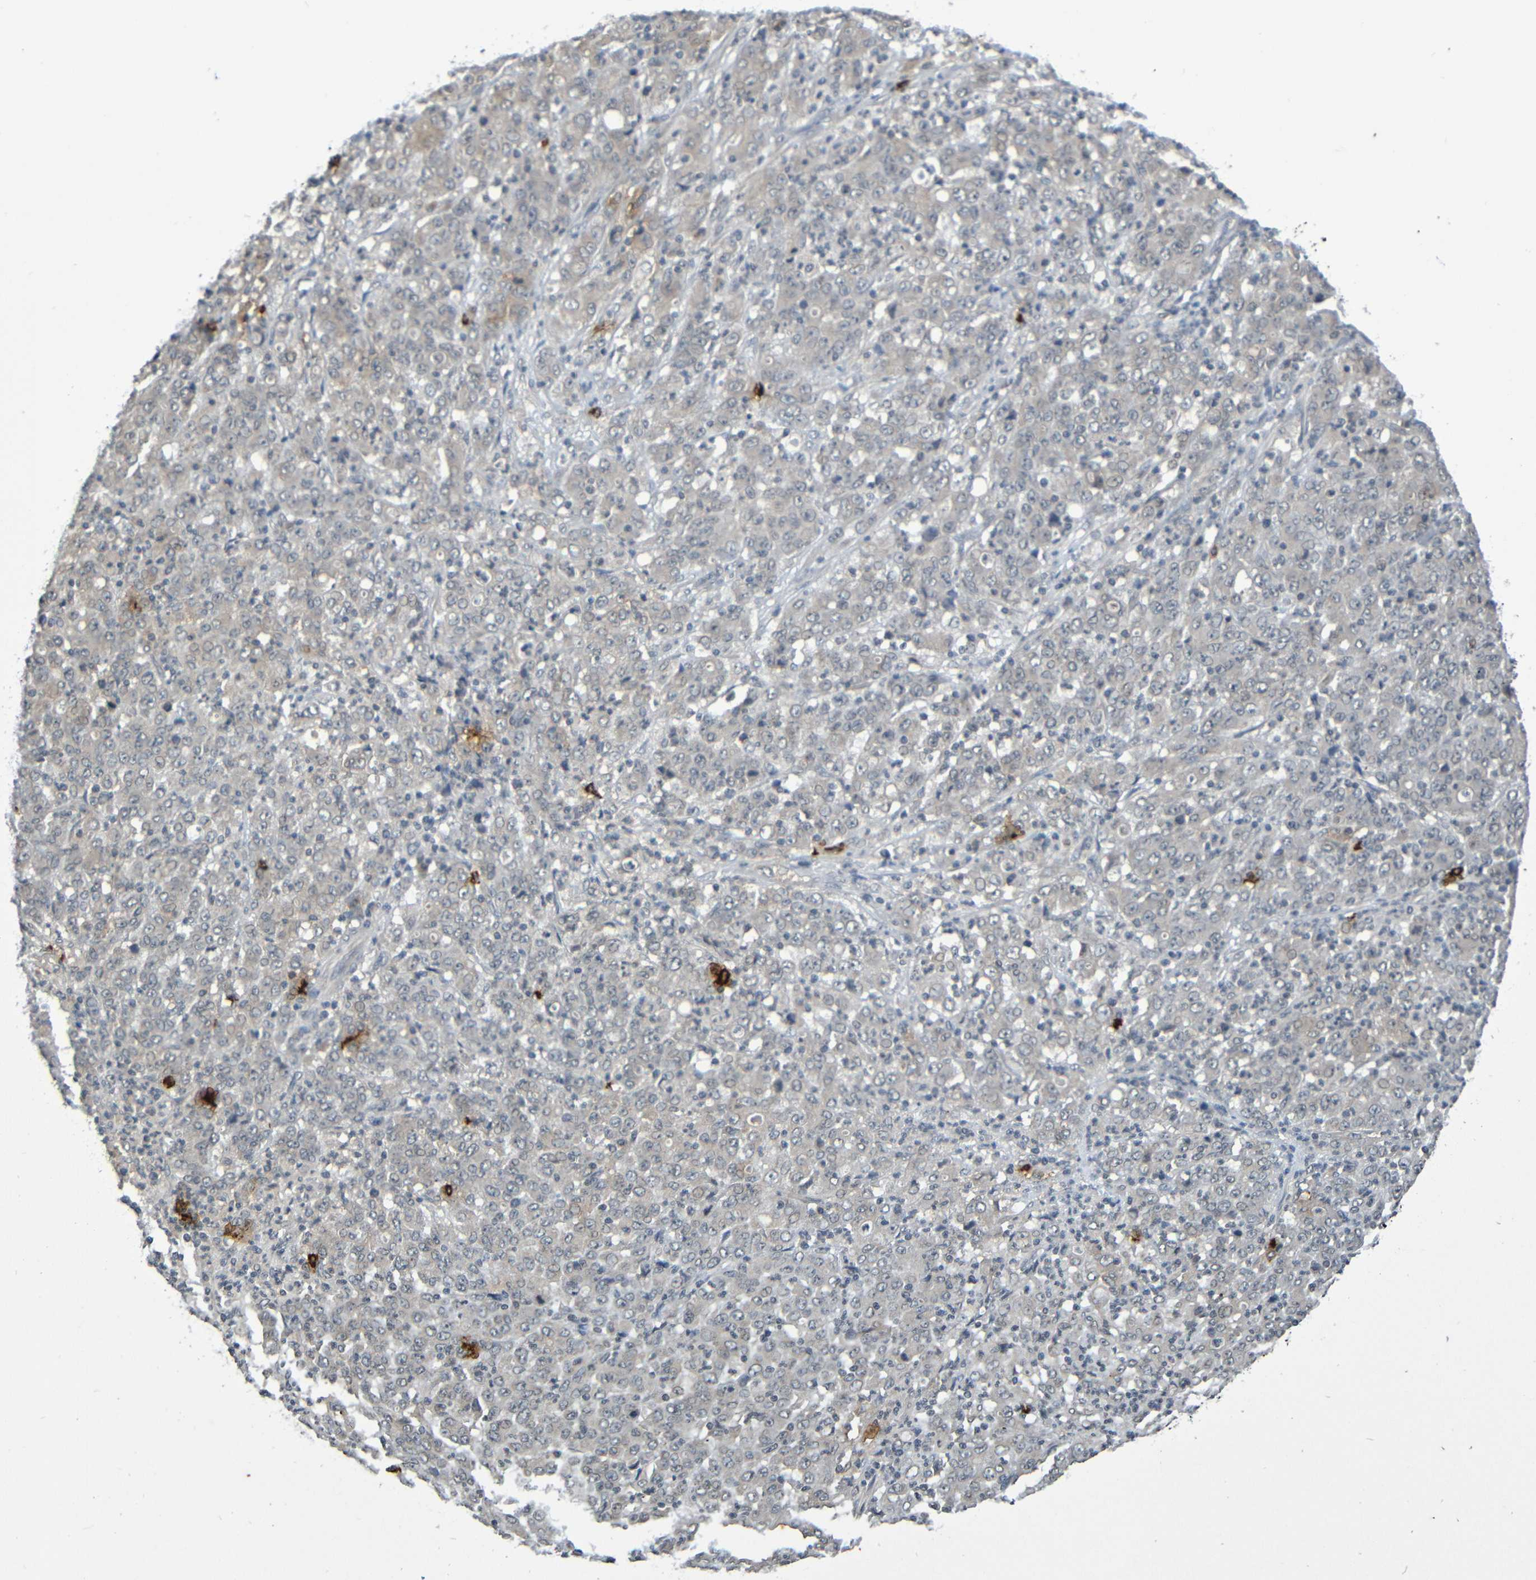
{"staining": {"intensity": "negative", "quantity": "none", "location": "none"}, "tissue": "stomach cancer", "cell_type": "Tumor cells", "image_type": "cancer", "snomed": [{"axis": "morphology", "description": "Adenocarcinoma, NOS"}, {"axis": "topography", "description": "Stomach, lower"}], "caption": "A high-resolution histopathology image shows immunohistochemistry (IHC) staining of stomach adenocarcinoma, which reveals no significant positivity in tumor cells.", "gene": "C3AR1", "patient": {"sex": "female", "age": 71}}